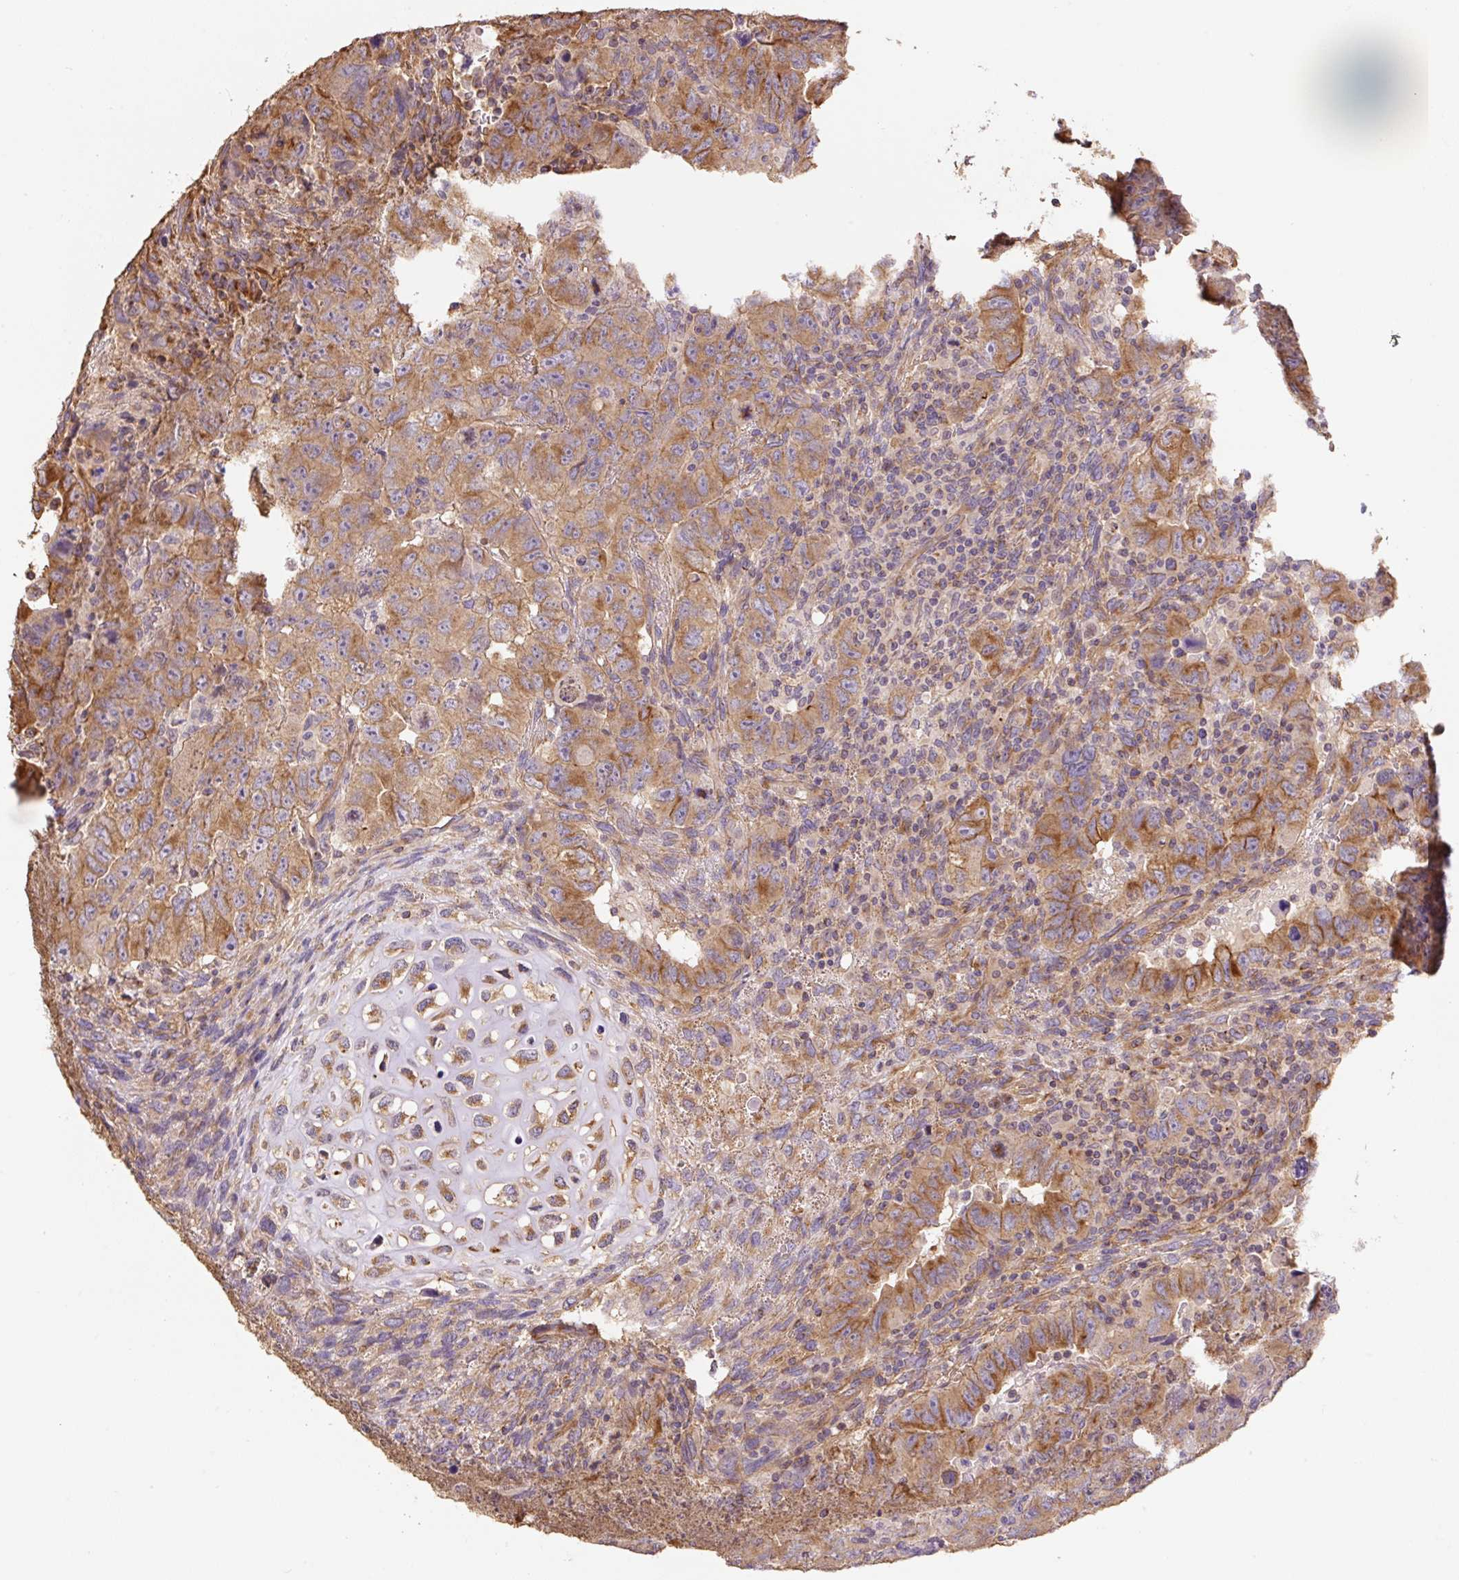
{"staining": {"intensity": "moderate", "quantity": ">75%", "location": "cytoplasmic/membranous"}, "tissue": "testis cancer", "cell_type": "Tumor cells", "image_type": "cancer", "snomed": [{"axis": "morphology", "description": "Carcinoma, Embryonal, NOS"}, {"axis": "topography", "description": "Testis"}], "caption": "An image showing moderate cytoplasmic/membranous positivity in about >75% of tumor cells in testis embryonal carcinoma, as visualized by brown immunohistochemical staining.", "gene": "COX8A", "patient": {"sex": "male", "age": 24}}